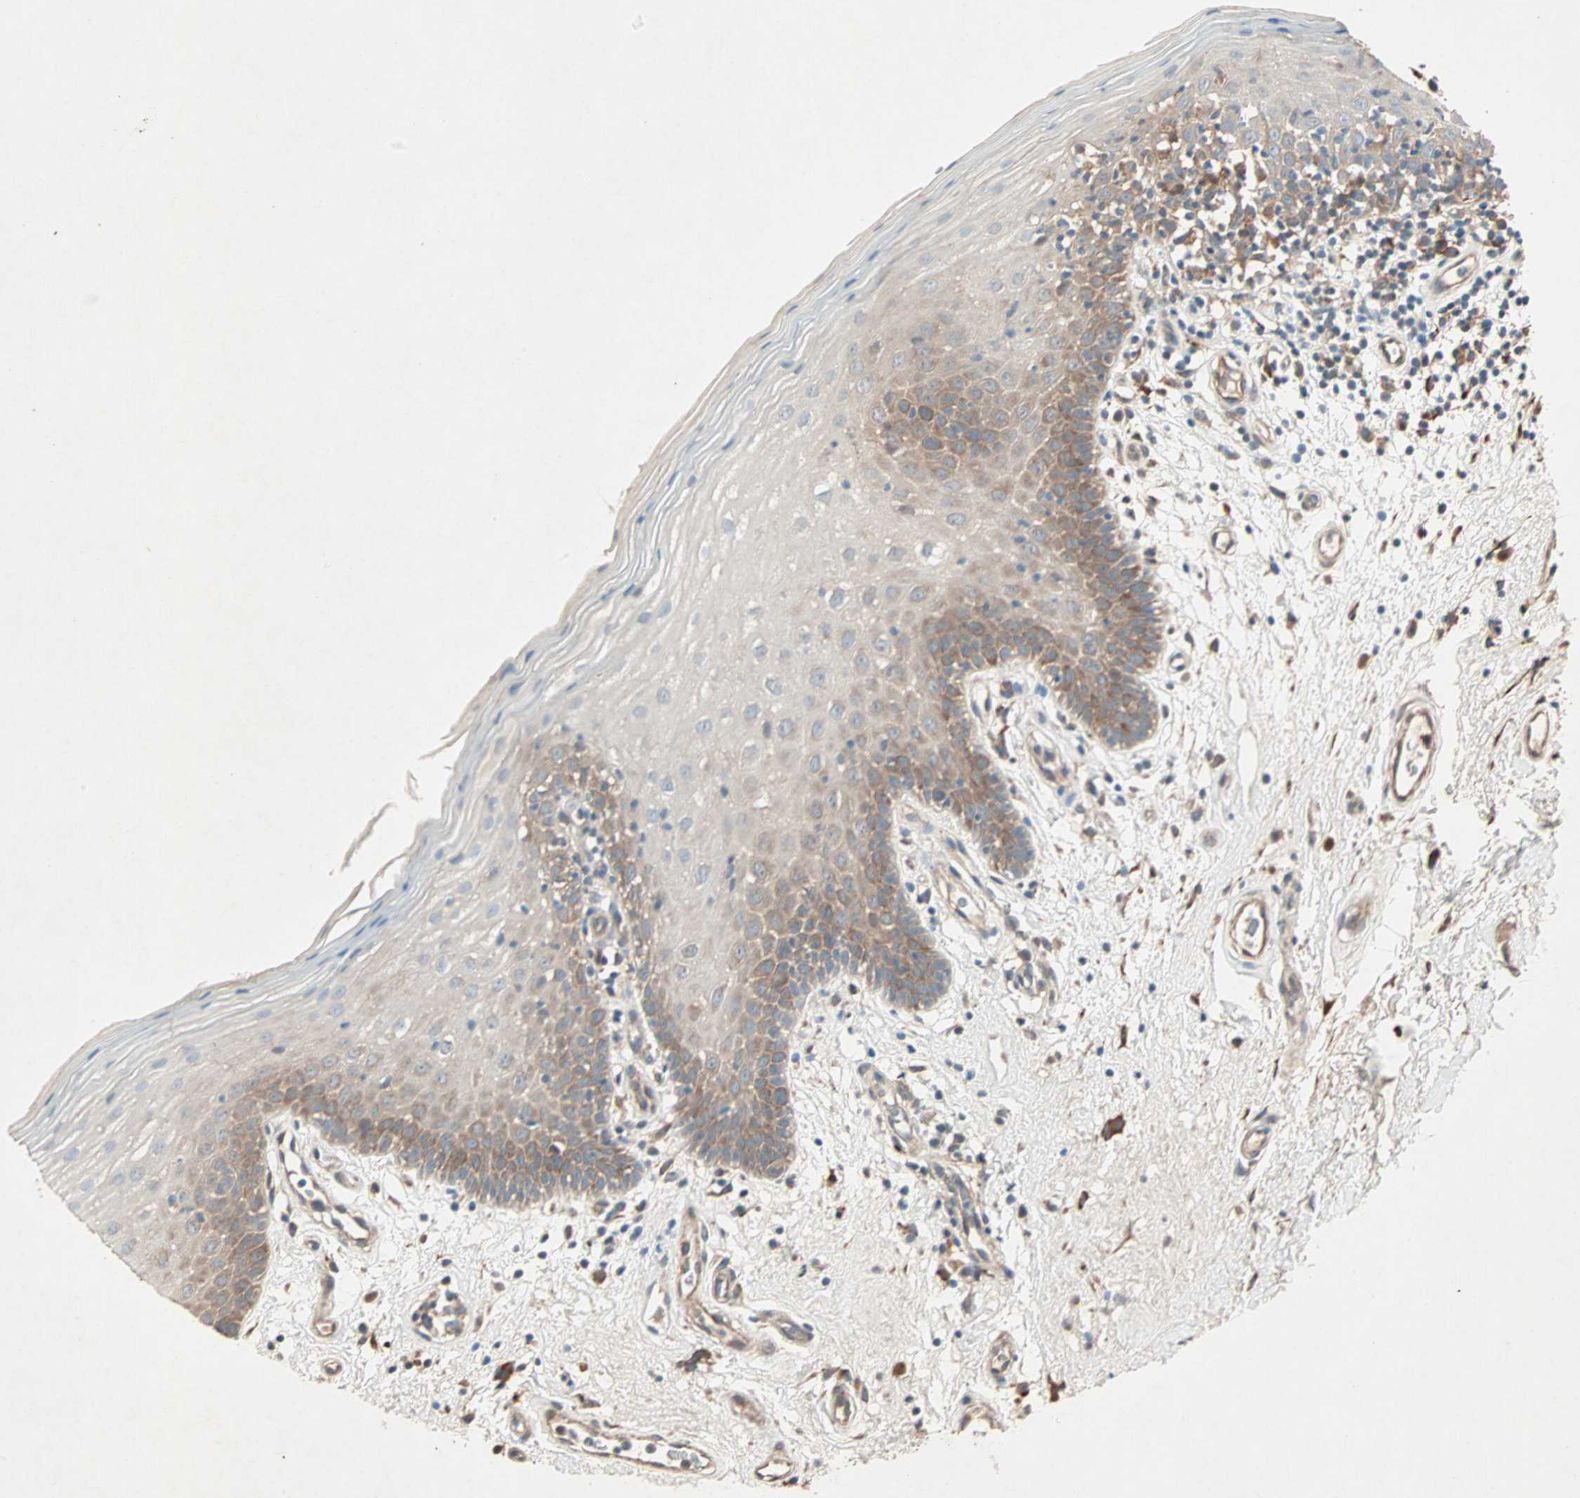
{"staining": {"intensity": "moderate", "quantity": "<25%", "location": "cytoplasmic/membranous"}, "tissue": "oral mucosa", "cell_type": "Squamous epithelial cells", "image_type": "normal", "snomed": [{"axis": "morphology", "description": "Normal tissue, NOS"}, {"axis": "morphology", "description": "Squamous cell carcinoma, NOS"}, {"axis": "topography", "description": "Skeletal muscle"}, {"axis": "topography", "description": "Oral tissue"}, {"axis": "topography", "description": "Head-Neck"}], "caption": "Immunohistochemical staining of unremarkable human oral mucosa displays low levels of moderate cytoplasmic/membranous staining in about <25% of squamous epithelial cells.", "gene": "SDSL", "patient": {"sex": "male", "age": 71}}